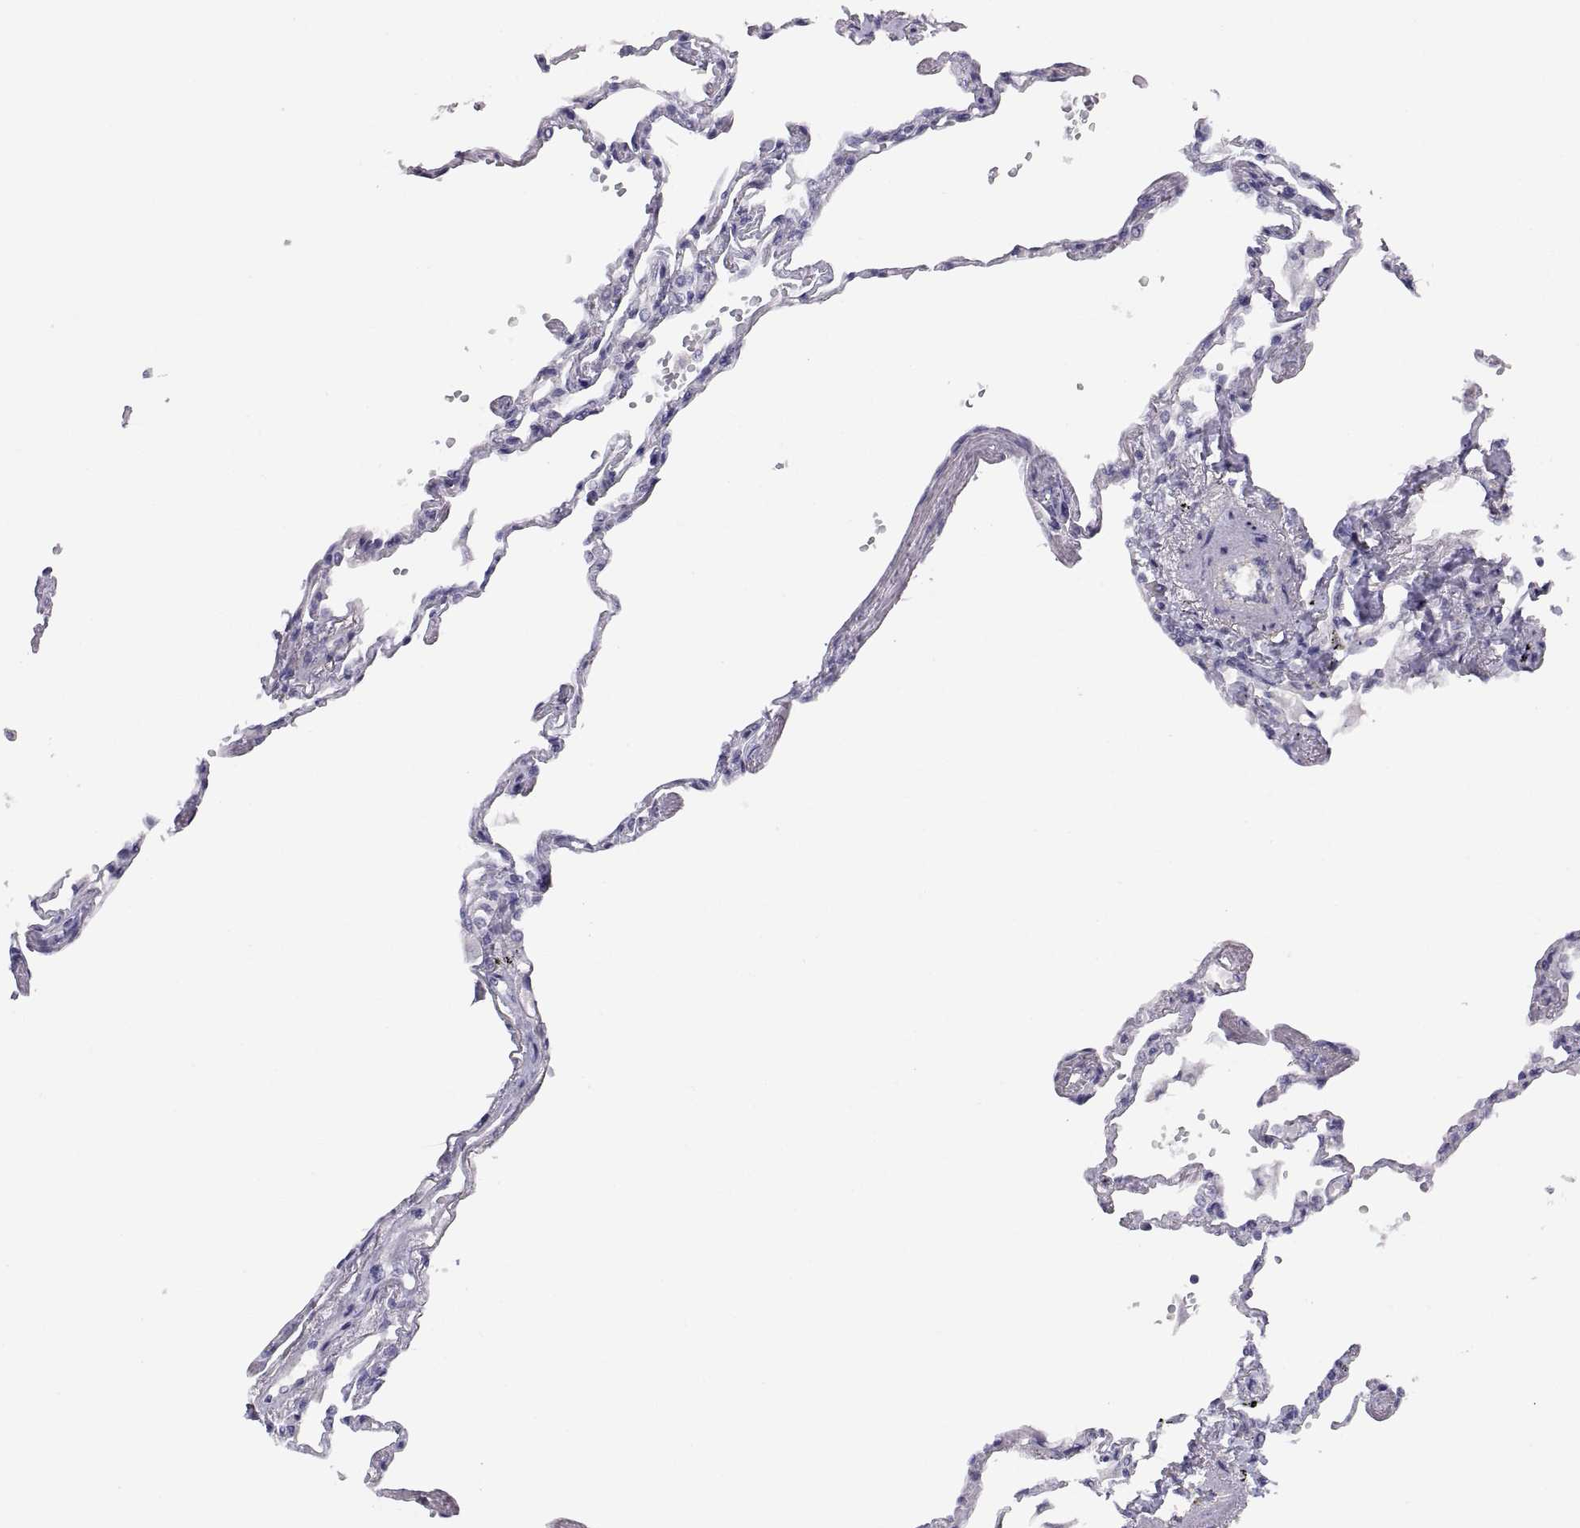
{"staining": {"intensity": "negative", "quantity": "none", "location": "none"}, "tissue": "lung", "cell_type": "Alveolar cells", "image_type": "normal", "snomed": [{"axis": "morphology", "description": "Normal tissue, NOS"}, {"axis": "topography", "description": "Lung"}], "caption": "Immunohistochemistry of normal human lung shows no staining in alveolar cells.", "gene": "STRC", "patient": {"sex": "male", "age": 78}}